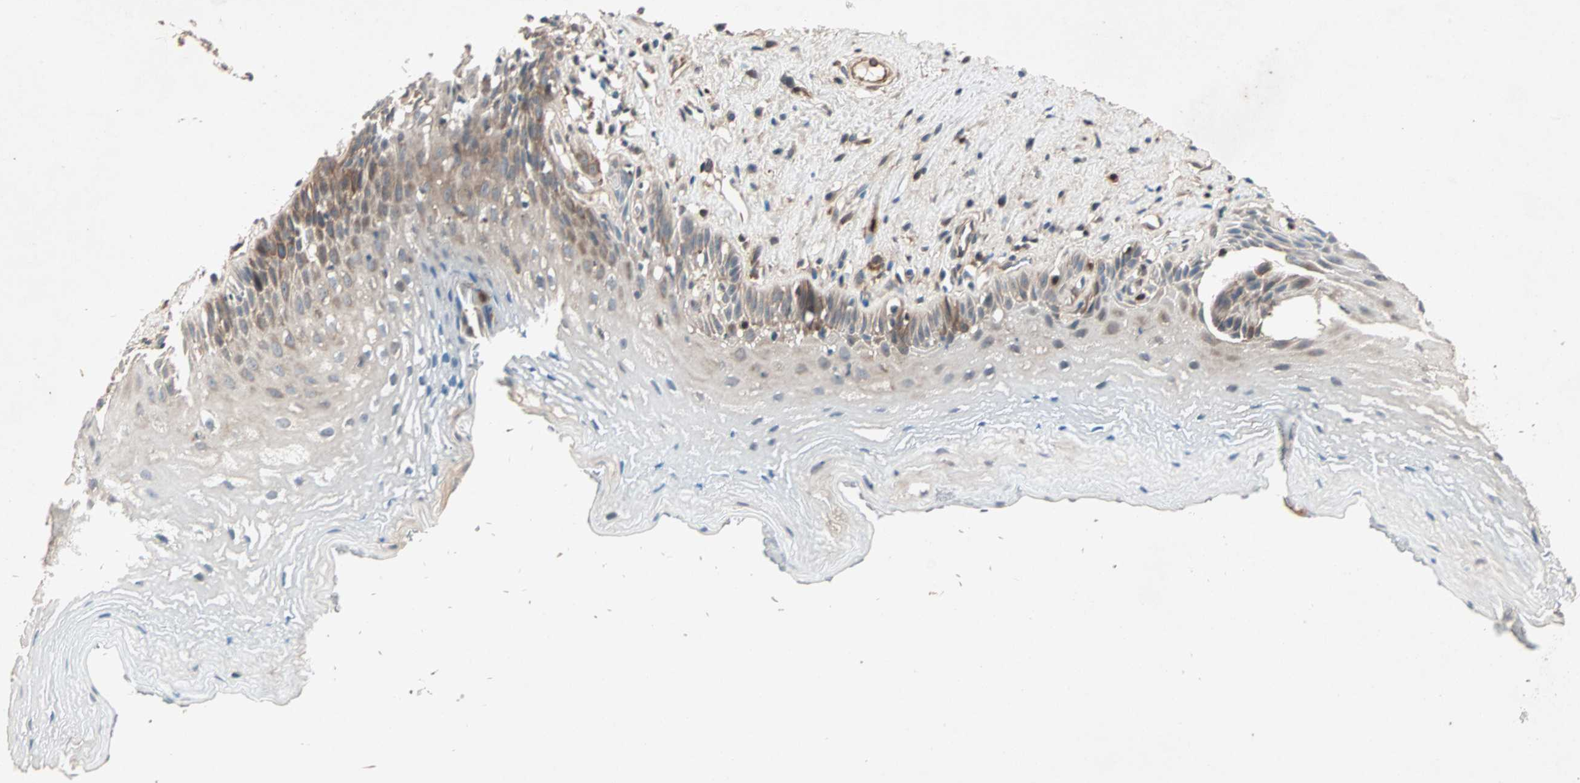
{"staining": {"intensity": "weak", "quantity": "<25%", "location": "cytoplasmic/membranous"}, "tissue": "esophagus", "cell_type": "Squamous epithelial cells", "image_type": "normal", "snomed": [{"axis": "morphology", "description": "Normal tissue, NOS"}, {"axis": "topography", "description": "Esophagus"}], "caption": "The immunohistochemistry (IHC) histopathology image has no significant staining in squamous epithelial cells of esophagus.", "gene": "SDSL", "patient": {"sex": "female", "age": 70}}